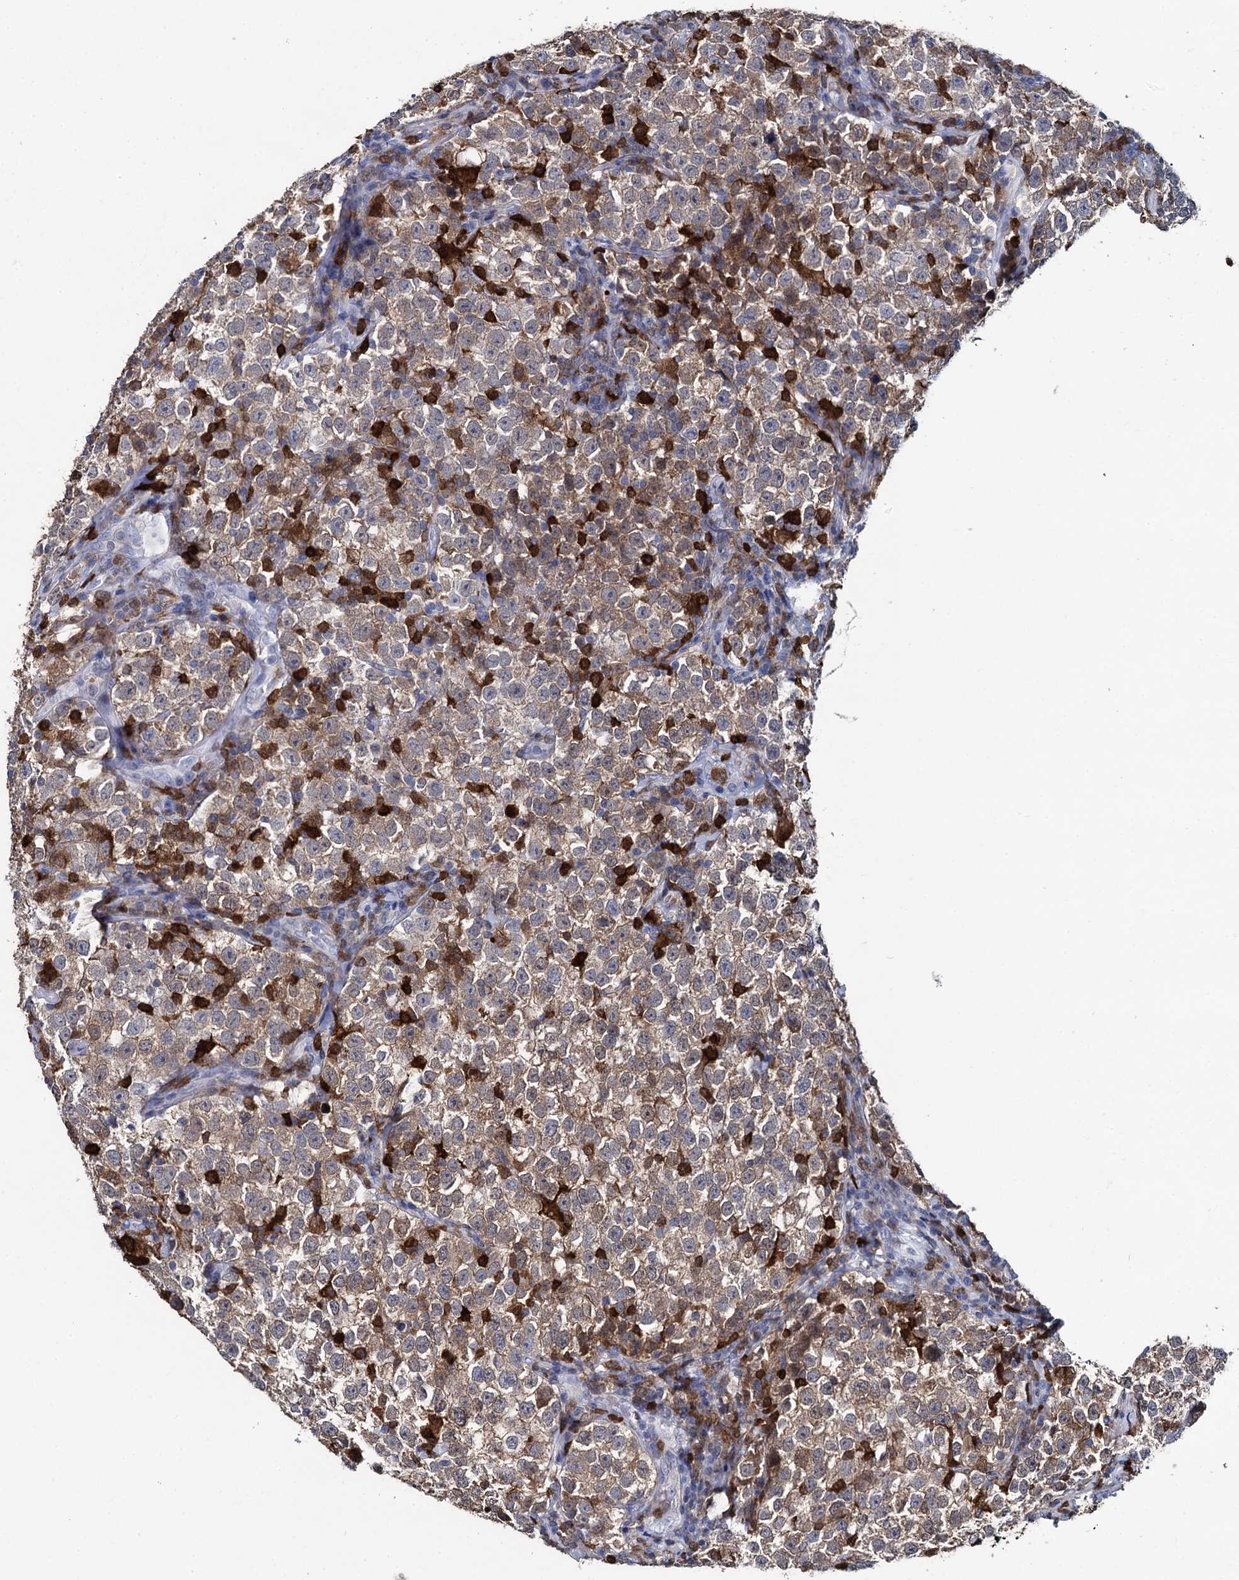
{"staining": {"intensity": "moderate", "quantity": ">75%", "location": "cytoplasmic/membranous"}, "tissue": "testis cancer", "cell_type": "Tumor cells", "image_type": "cancer", "snomed": [{"axis": "morphology", "description": "Normal tissue, NOS"}, {"axis": "morphology", "description": "Seminoma, NOS"}, {"axis": "topography", "description": "Testis"}], "caption": "Protein expression analysis of seminoma (testis) exhibits moderate cytoplasmic/membranous staining in approximately >75% of tumor cells.", "gene": "FABP5", "patient": {"sex": "male", "age": 43}}